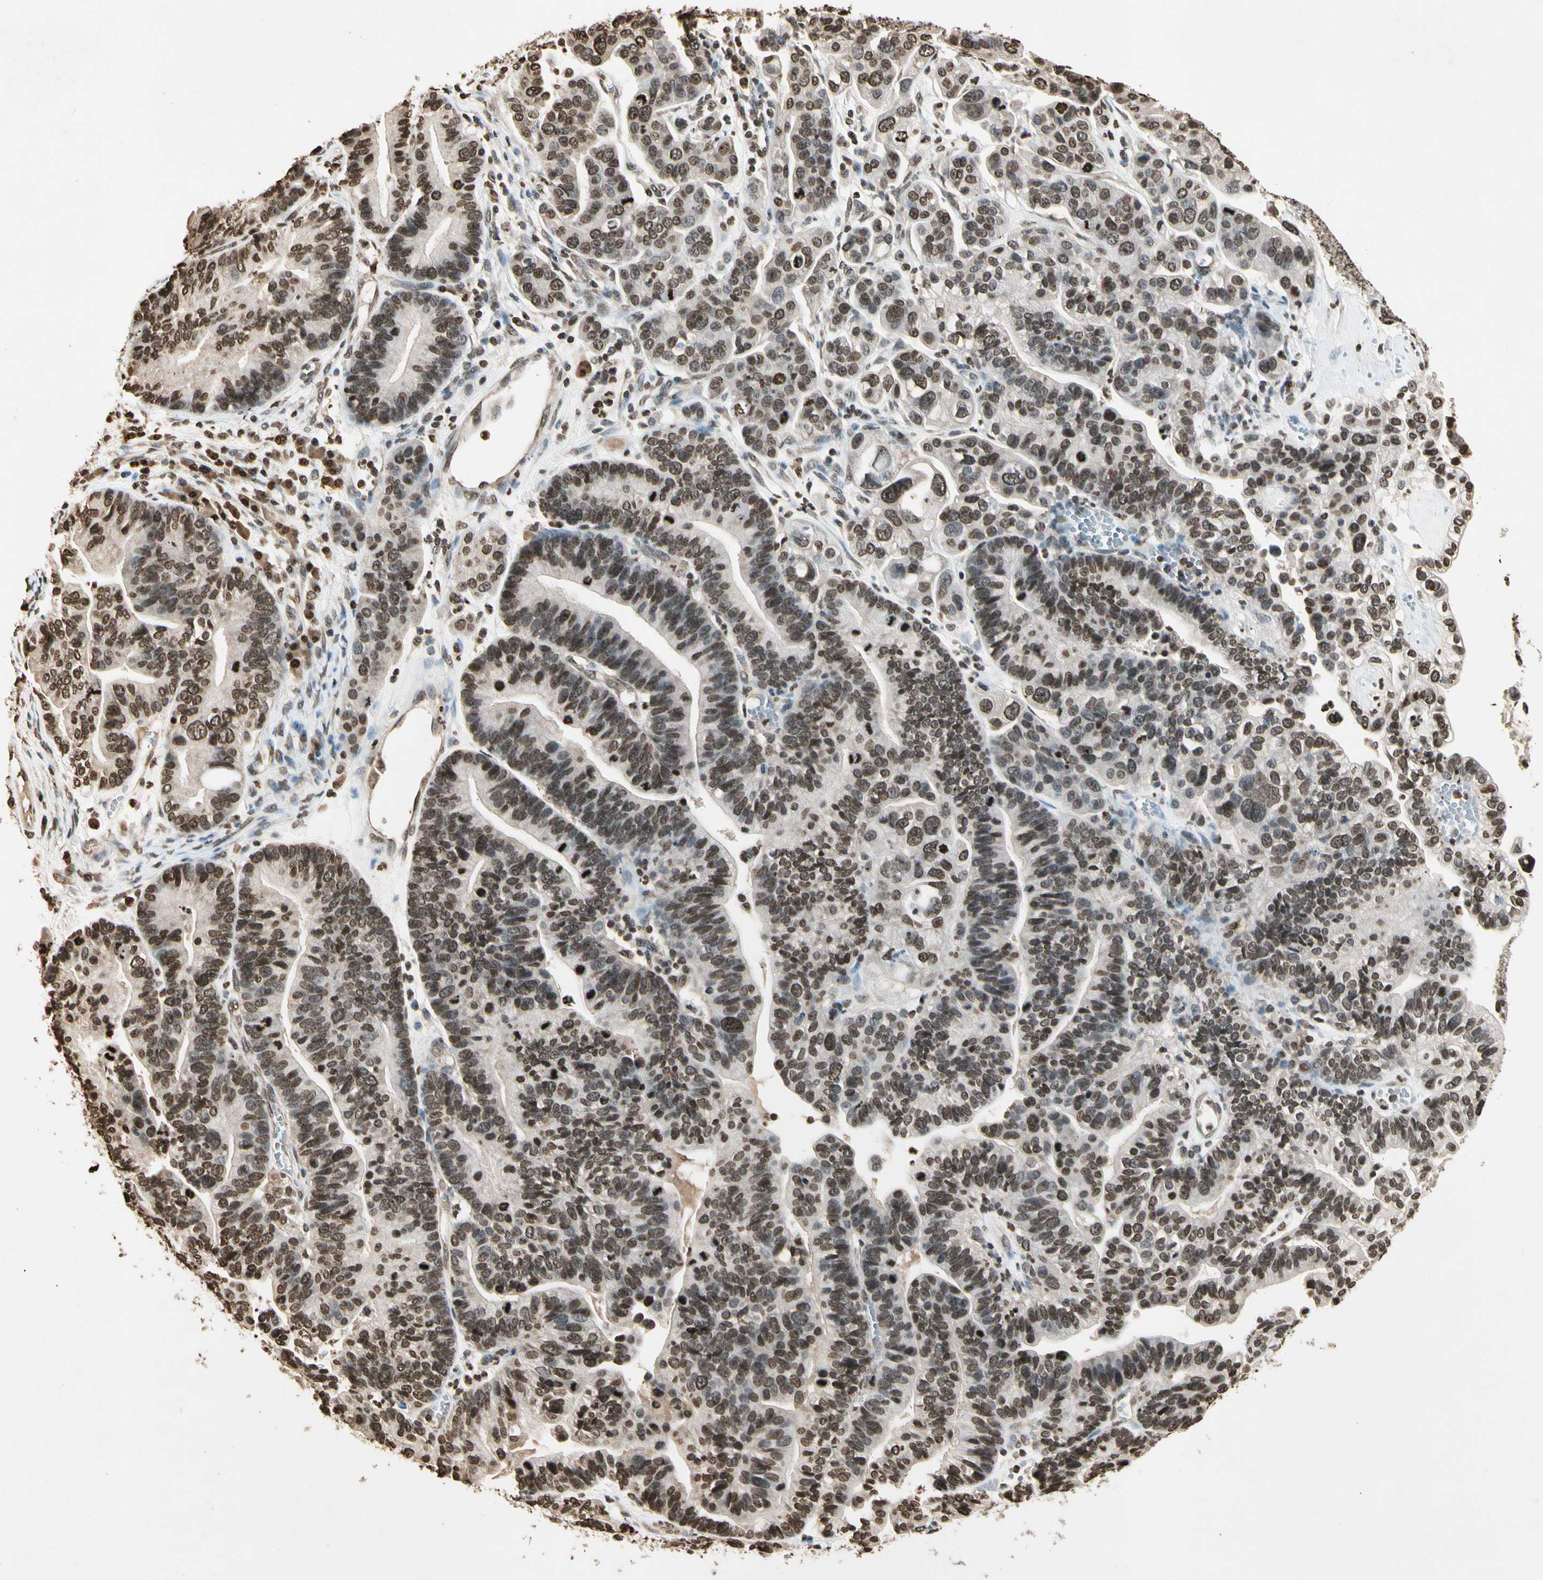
{"staining": {"intensity": "weak", "quantity": "25%-75%", "location": "nuclear"}, "tissue": "ovarian cancer", "cell_type": "Tumor cells", "image_type": "cancer", "snomed": [{"axis": "morphology", "description": "Cystadenocarcinoma, serous, NOS"}, {"axis": "topography", "description": "Ovary"}], "caption": "Immunohistochemical staining of ovarian serous cystadenocarcinoma shows low levels of weak nuclear expression in approximately 25%-75% of tumor cells. (brown staining indicates protein expression, while blue staining denotes nuclei).", "gene": "TOP1", "patient": {"sex": "female", "age": 56}}